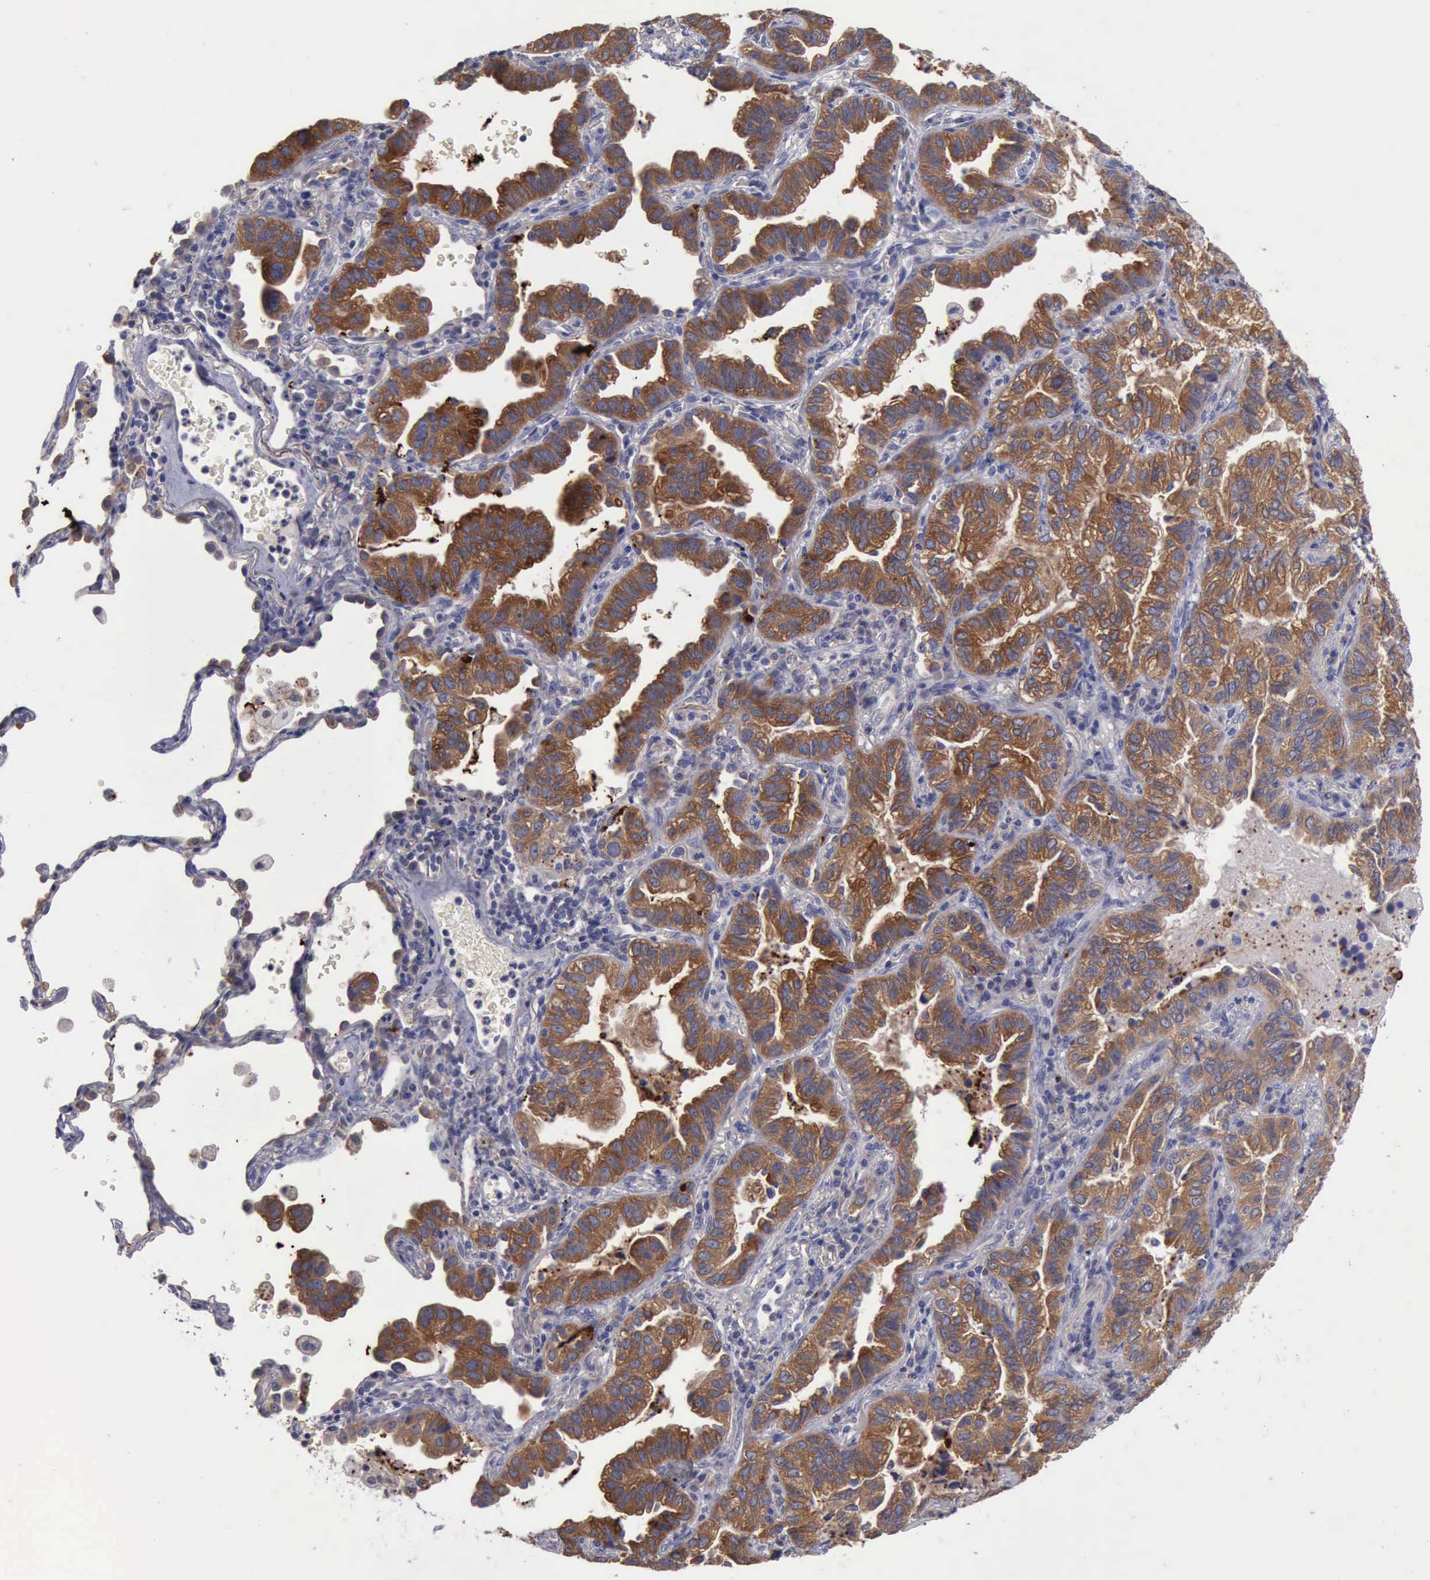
{"staining": {"intensity": "moderate", "quantity": ">75%", "location": "cytoplasmic/membranous"}, "tissue": "lung cancer", "cell_type": "Tumor cells", "image_type": "cancer", "snomed": [{"axis": "morphology", "description": "Adenocarcinoma, NOS"}, {"axis": "topography", "description": "Lung"}], "caption": "Tumor cells reveal moderate cytoplasmic/membranous positivity in approximately >75% of cells in lung adenocarcinoma.", "gene": "PHKA1", "patient": {"sex": "female", "age": 50}}